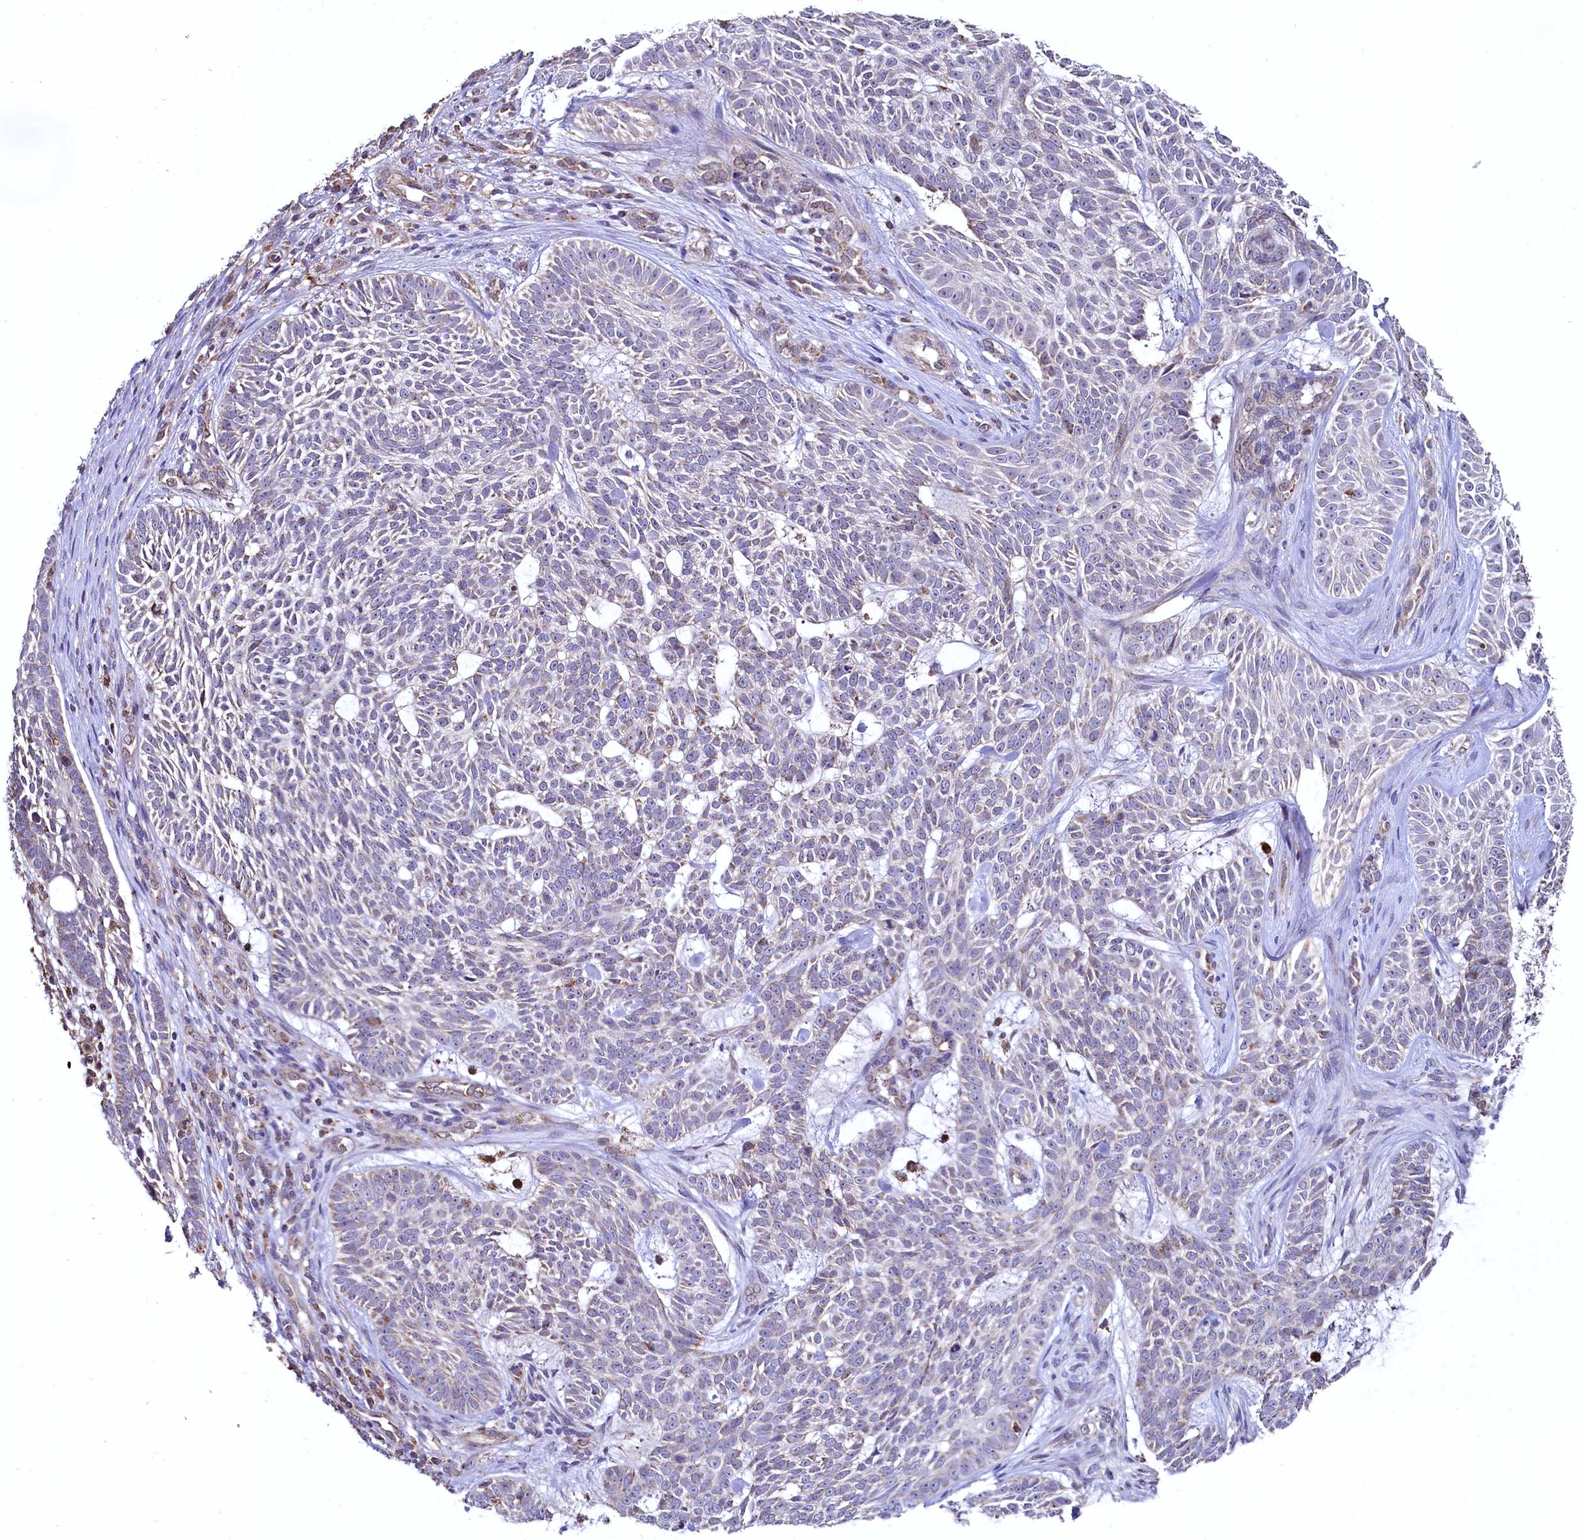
{"staining": {"intensity": "negative", "quantity": "none", "location": "none"}, "tissue": "skin cancer", "cell_type": "Tumor cells", "image_type": "cancer", "snomed": [{"axis": "morphology", "description": "Basal cell carcinoma"}, {"axis": "topography", "description": "Skin"}], "caption": "Immunohistochemistry (IHC) photomicrograph of skin cancer (basal cell carcinoma) stained for a protein (brown), which displays no positivity in tumor cells.", "gene": "METTL4", "patient": {"sex": "male", "age": 75}}